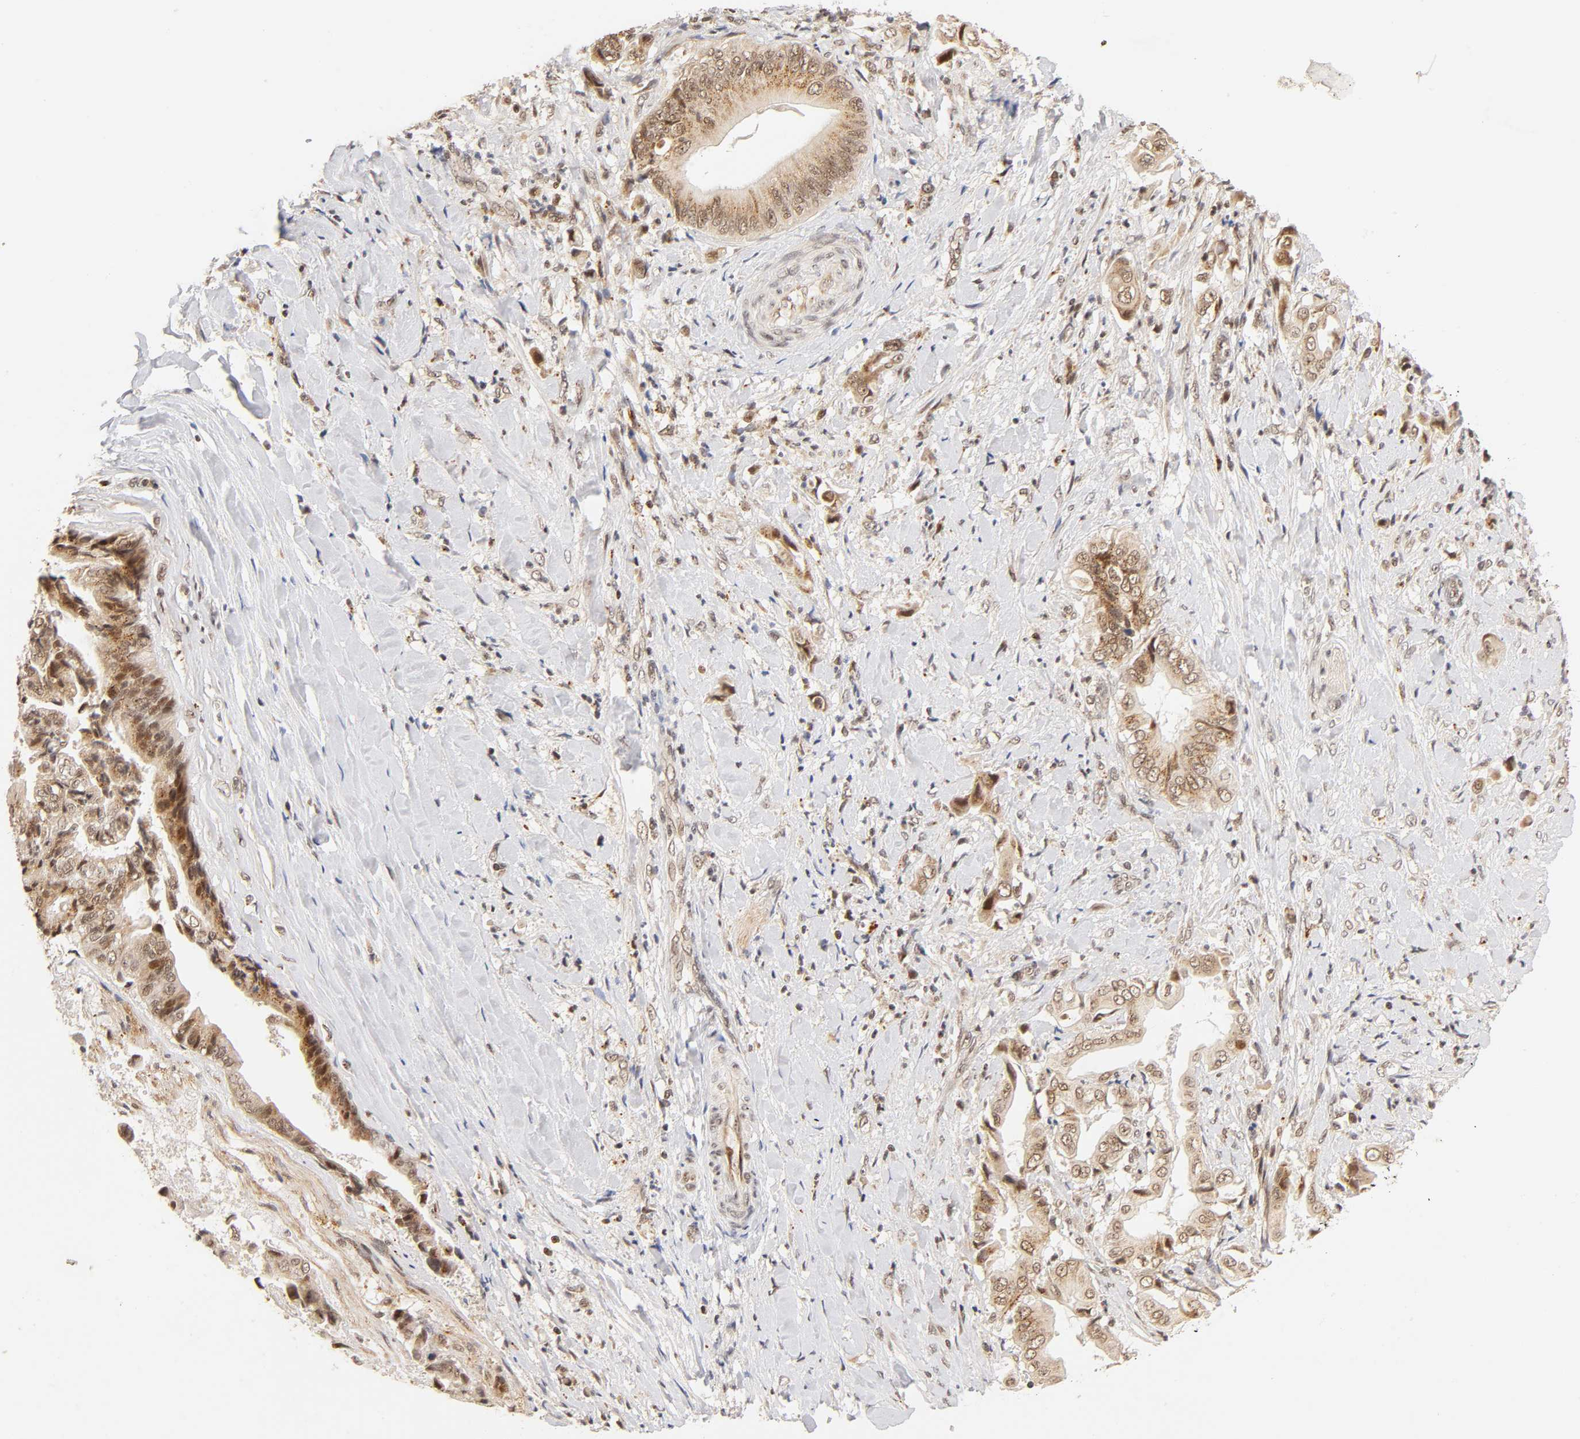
{"staining": {"intensity": "moderate", "quantity": ">75%", "location": "cytoplasmic/membranous,nuclear"}, "tissue": "liver cancer", "cell_type": "Tumor cells", "image_type": "cancer", "snomed": [{"axis": "morphology", "description": "Cholangiocarcinoma"}, {"axis": "topography", "description": "Liver"}], "caption": "Human liver cancer (cholangiocarcinoma) stained with a brown dye exhibits moderate cytoplasmic/membranous and nuclear positive expression in approximately >75% of tumor cells.", "gene": "TAF10", "patient": {"sex": "male", "age": 58}}